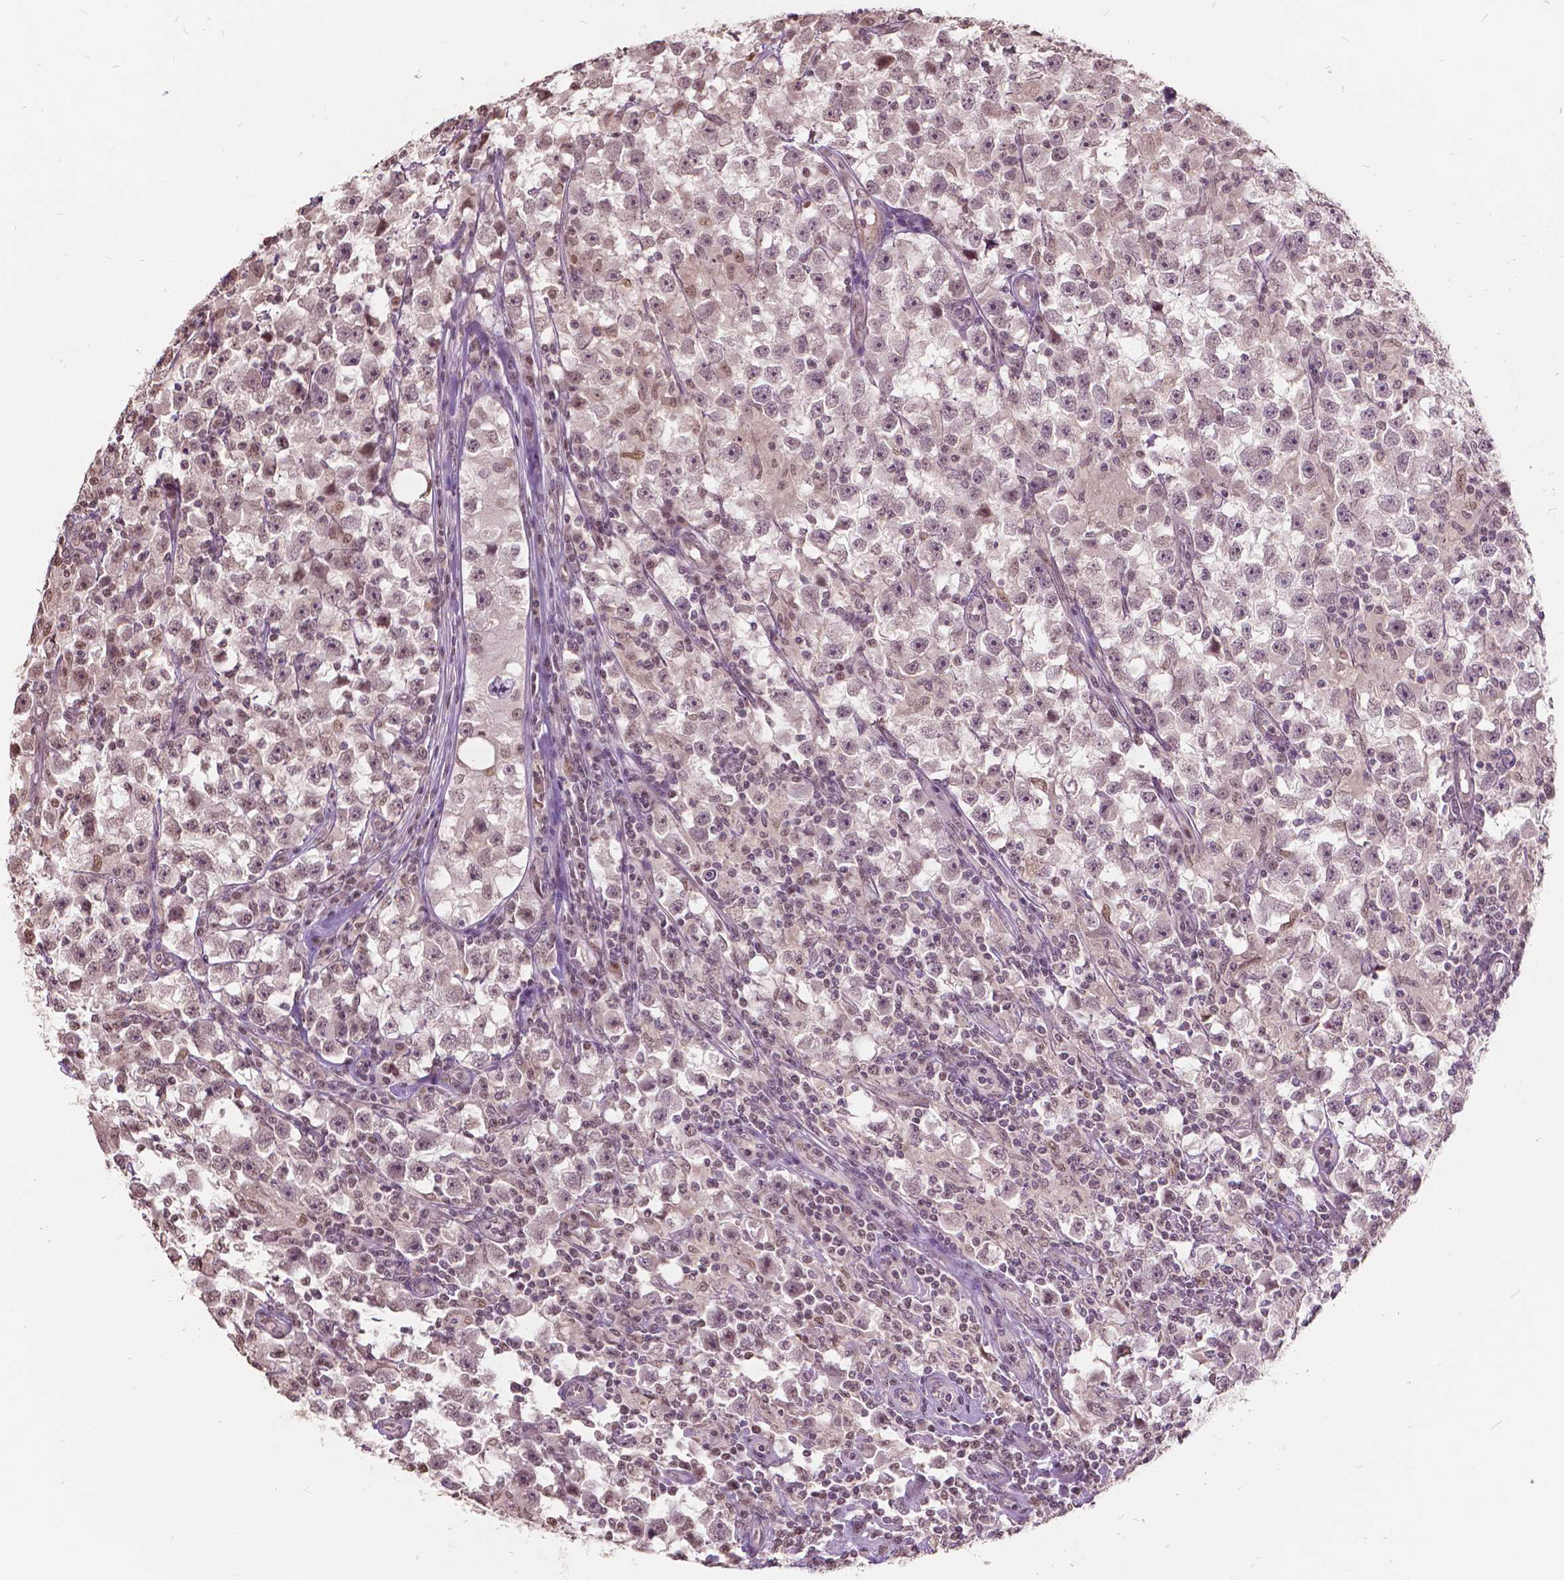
{"staining": {"intensity": "moderate", "quantity": "25%-75%", "location": "nuclear"}, "tissue": "testis cancer", "cell_type": "Tumor cells", "image_type": "cancer", "snomed": [{"axis": "morphology", "description": "Seminoma, NOS"}, {"axis": "topography", "description": "Testis"}], "caption": "IHC (DAB) staining of testis cancer (seminoma) displays moderate nuclear protein staining in about 25%-75% of tumor cells.", "gene": "HOXA10", "patient": {"sex": "male", "age": 33}}